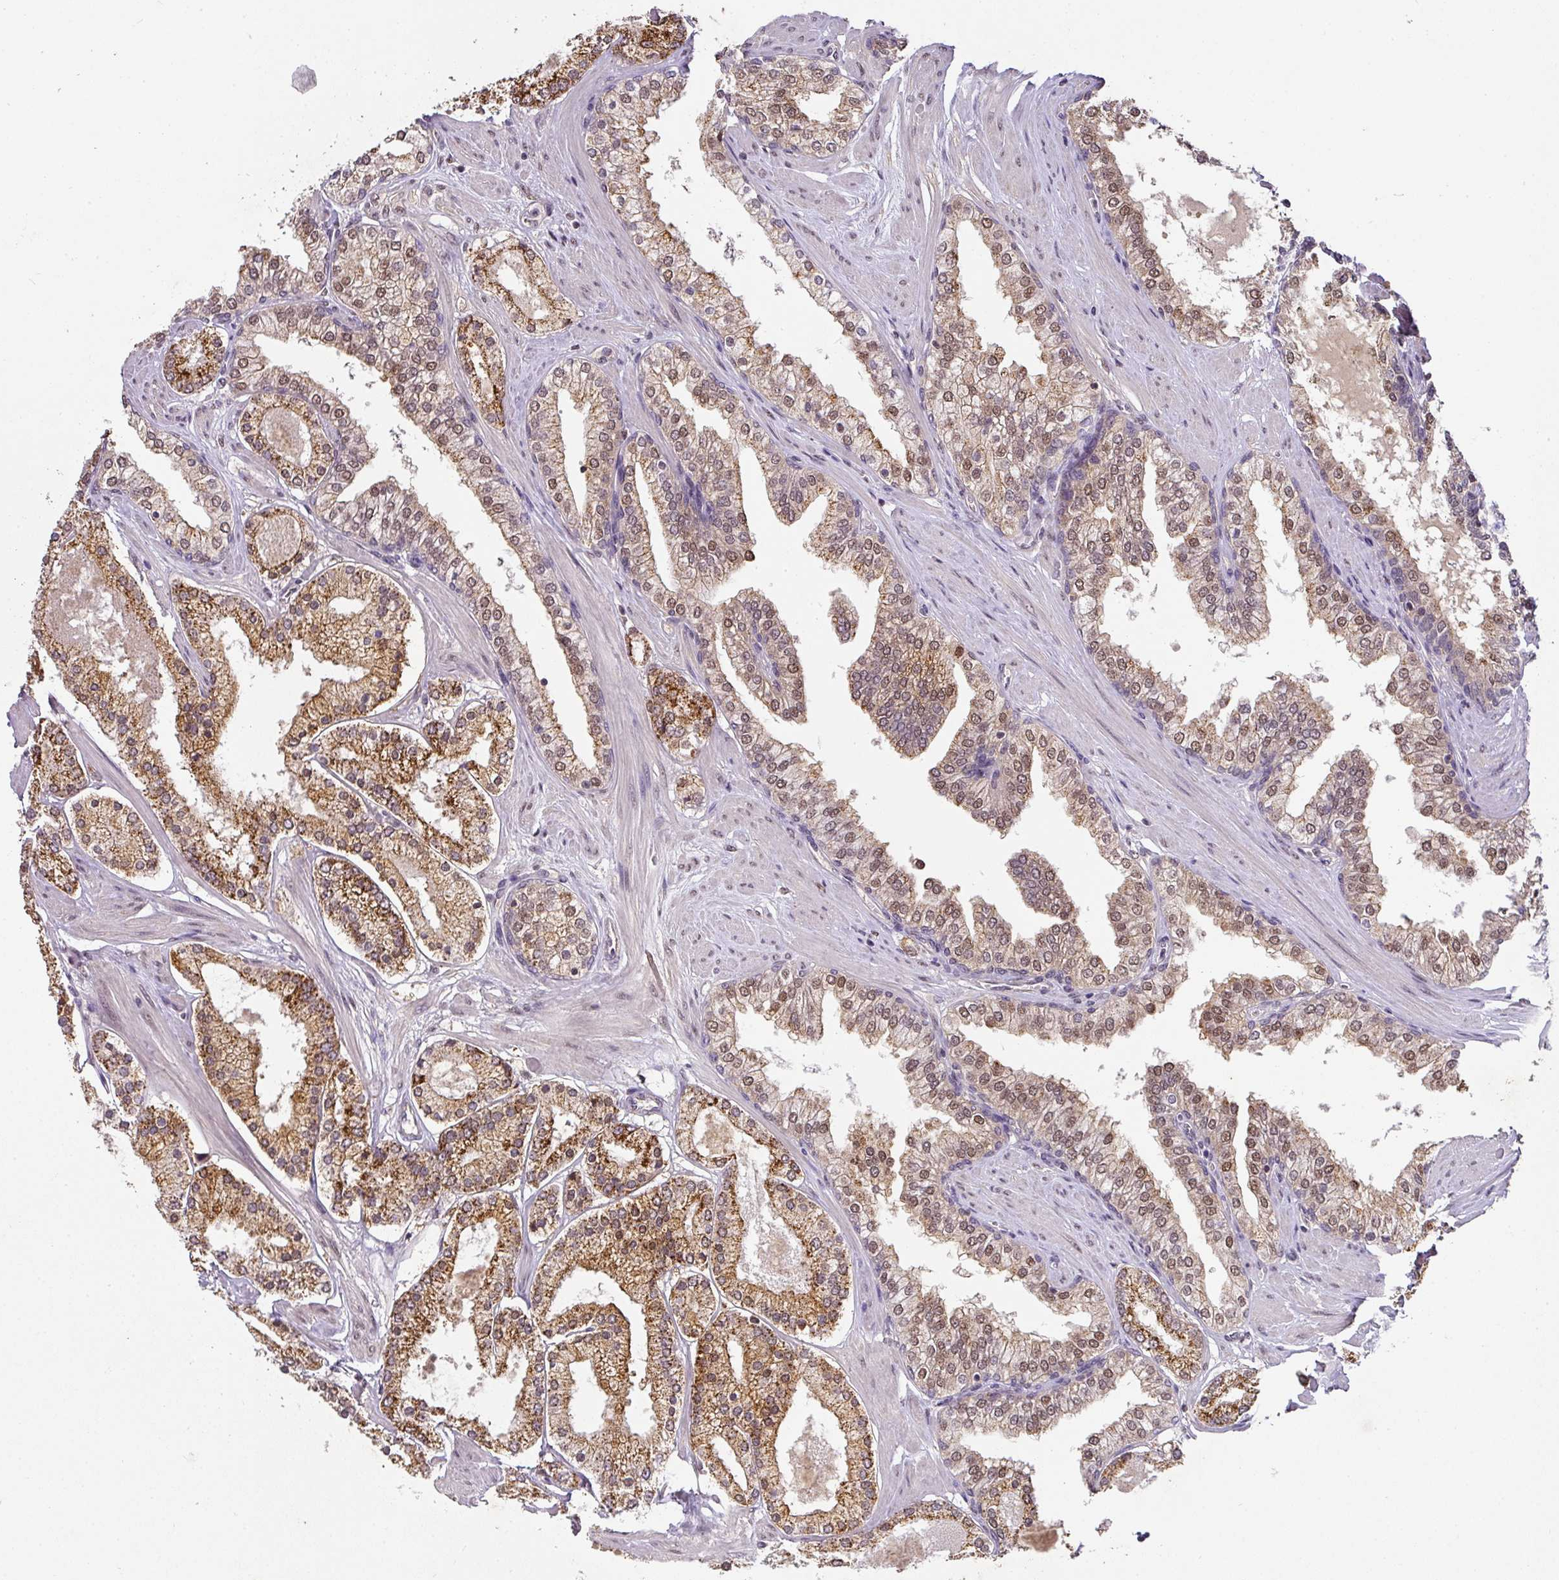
{"staining": {"intensity": "strong", "quantity": ">75%", "location": "cytoplasmic/membranous"}, "tissue": "prostate cancer", "cell_type": "Tumor cells", "image_type": "cancer", "snomed": [{"axis": "morphology", "description": "Adenocarcinoma, Low grade"}, {"axis": "topography", "description": "Prostate"}], "caption": "A brown stain labels strong cytoplasmic/membranous expression of a protein in prostate low-grade adenocarcinoma tumor cells.", "gene": "RANBP9", "patient": {"sex": "male", "age": 42}}